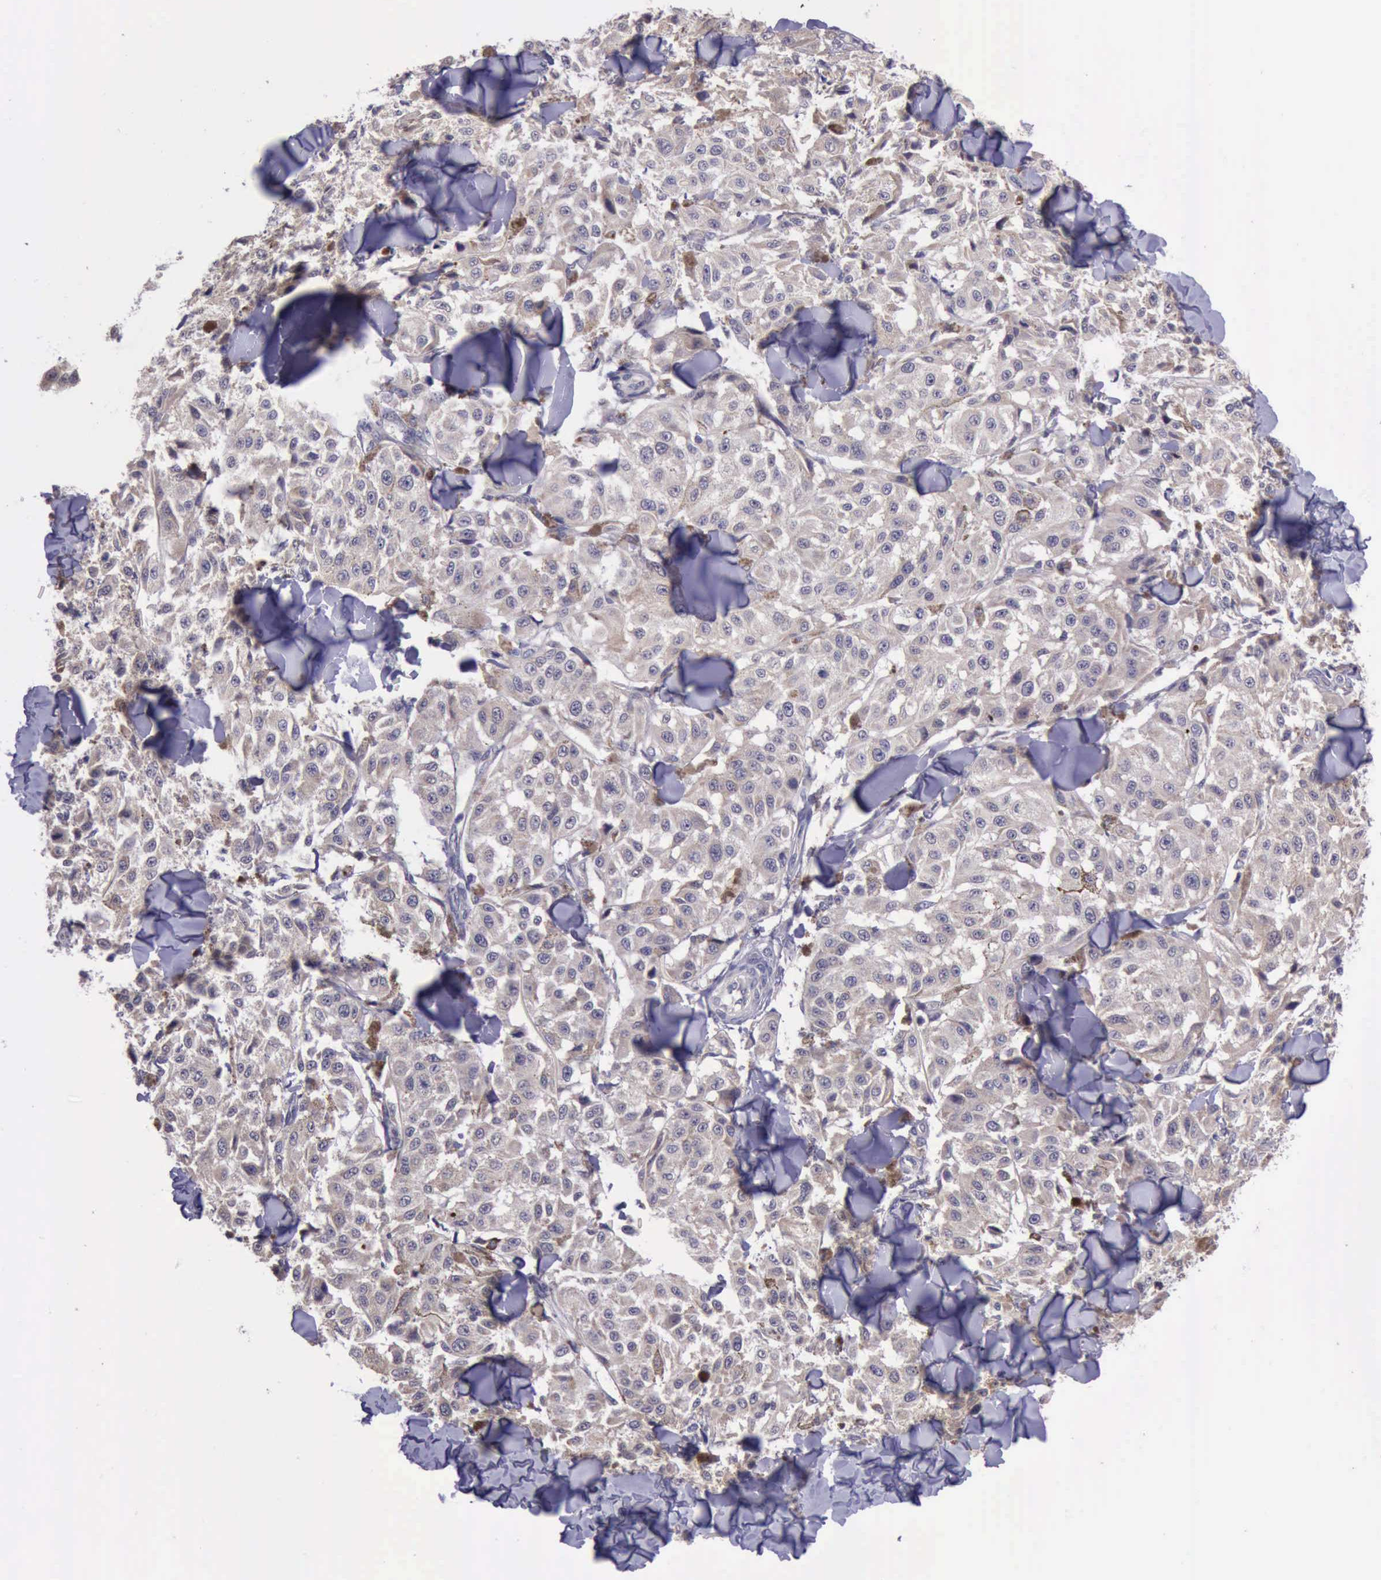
{"staining": {"intensity": "weak", "quantity": ">75%", "location": "cytoplasmic/membranous"}, "tissue": "melanoma", "cell_type": "Tumor cells", "image_type": "cancer", "snomed": [{"axis": "morphology", "description": "Malignant melanoma, NOS"}, {"axis": "topography", "description": "Skin"}], "caption": "Immunohistochemical staining of melanoma exhibits low levels of weak cytoplasmic/membranous positivity in approximately >75% of tumor cells.", "gene": "PLEK2", "patient": {"sex": "female", "age": 64}}